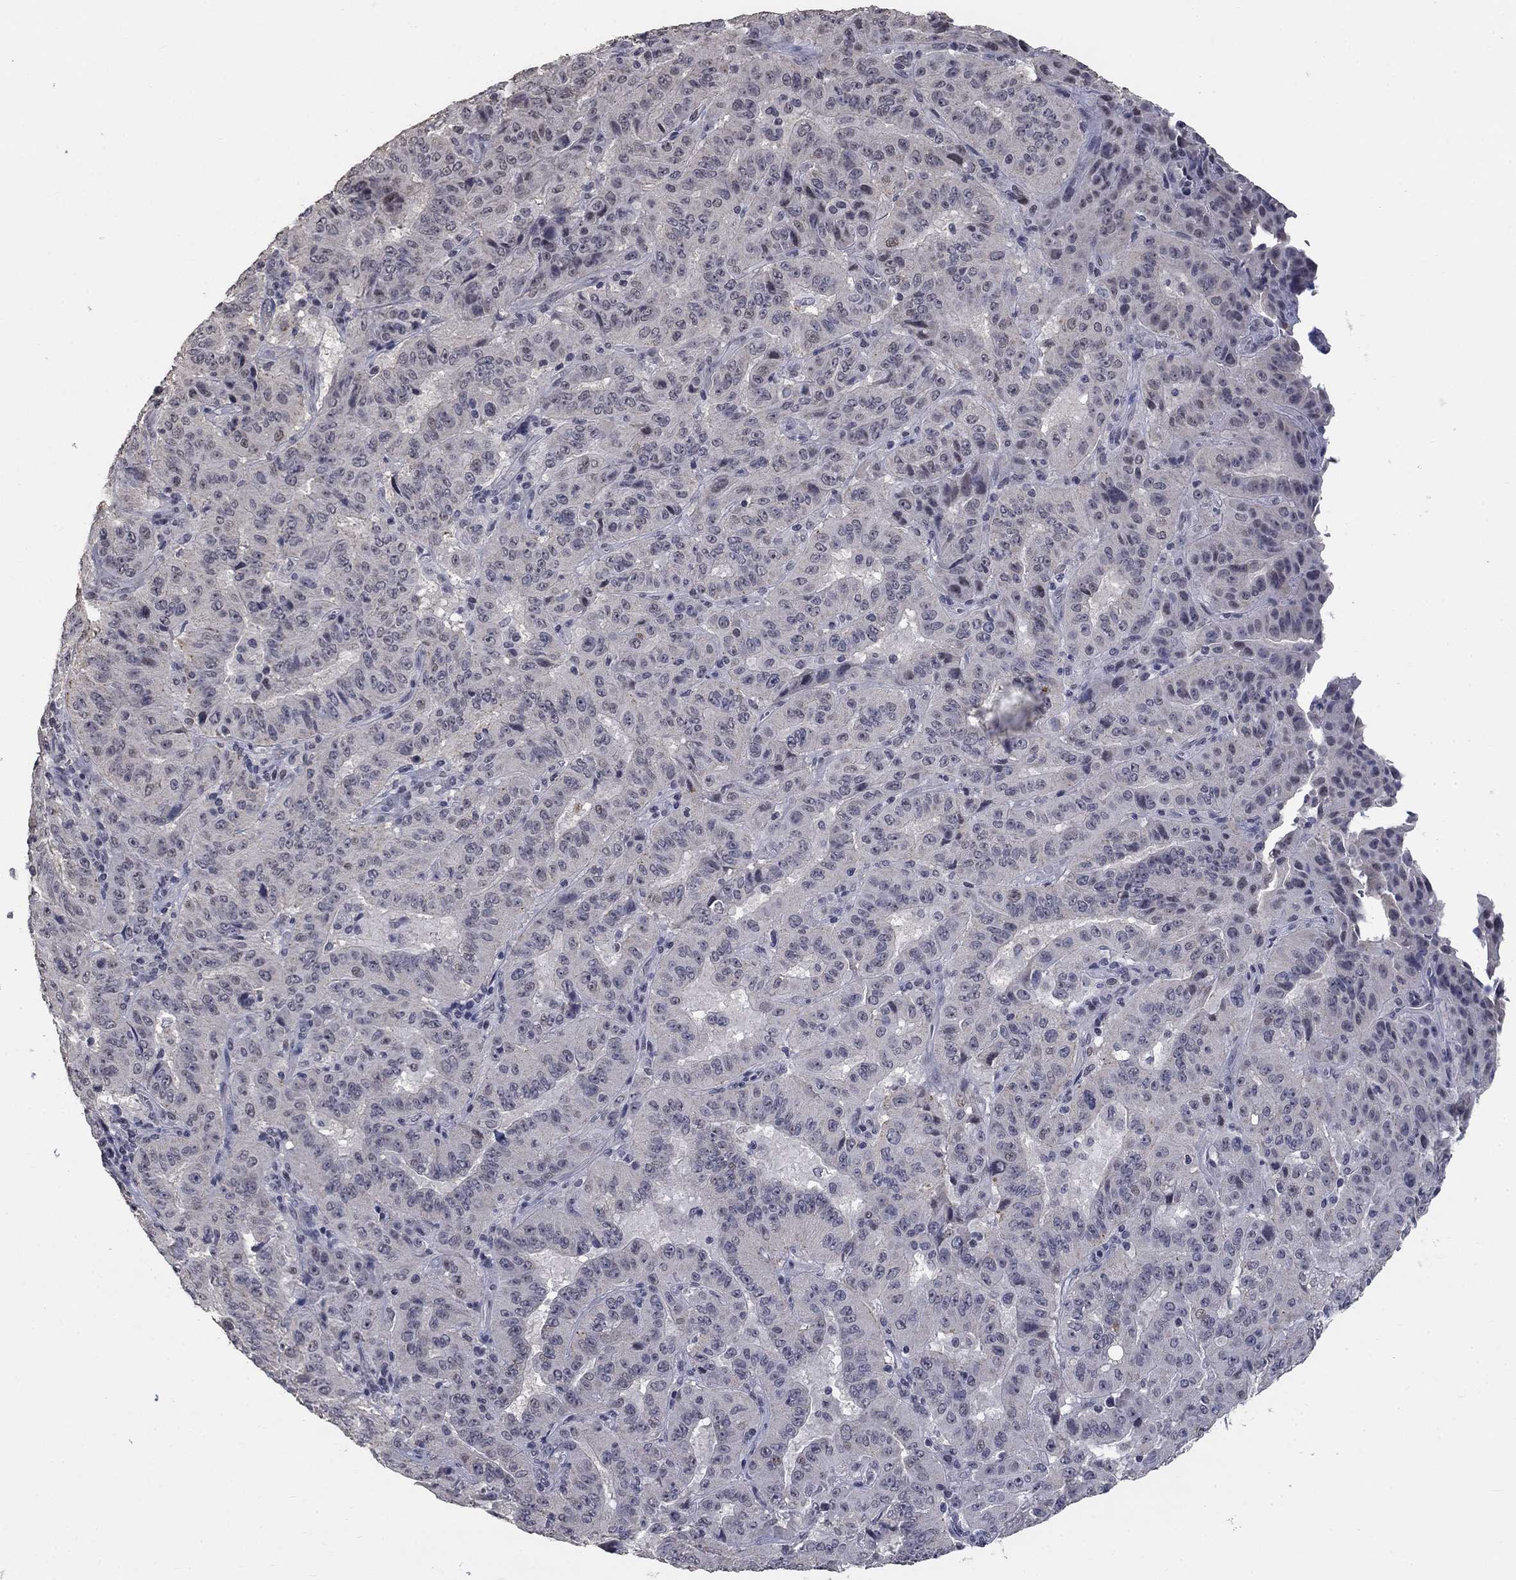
{"staining": {"intensity": "negative", "quantity": "none", "location": "none"}, "tissue": "pancreatic cancer", "cell_type": "Tumor cells", "image_type": "cancer", "snomed": [{"axis": "morphology", "description": "Adenocarcinoma, NOS"}, {"axis": "topography", "description": "Pancreas"}], "caption": "The micrograph exhibits no staining of tumor cells in pancreatic adenocarcinoma. (DAB (3,3'-diaminobenzidine) immunohistochemistry (IHC) with hematoxylin counter stain).", "gene": "SPATA33", "patient": {"sex": "male", "age": 63}}